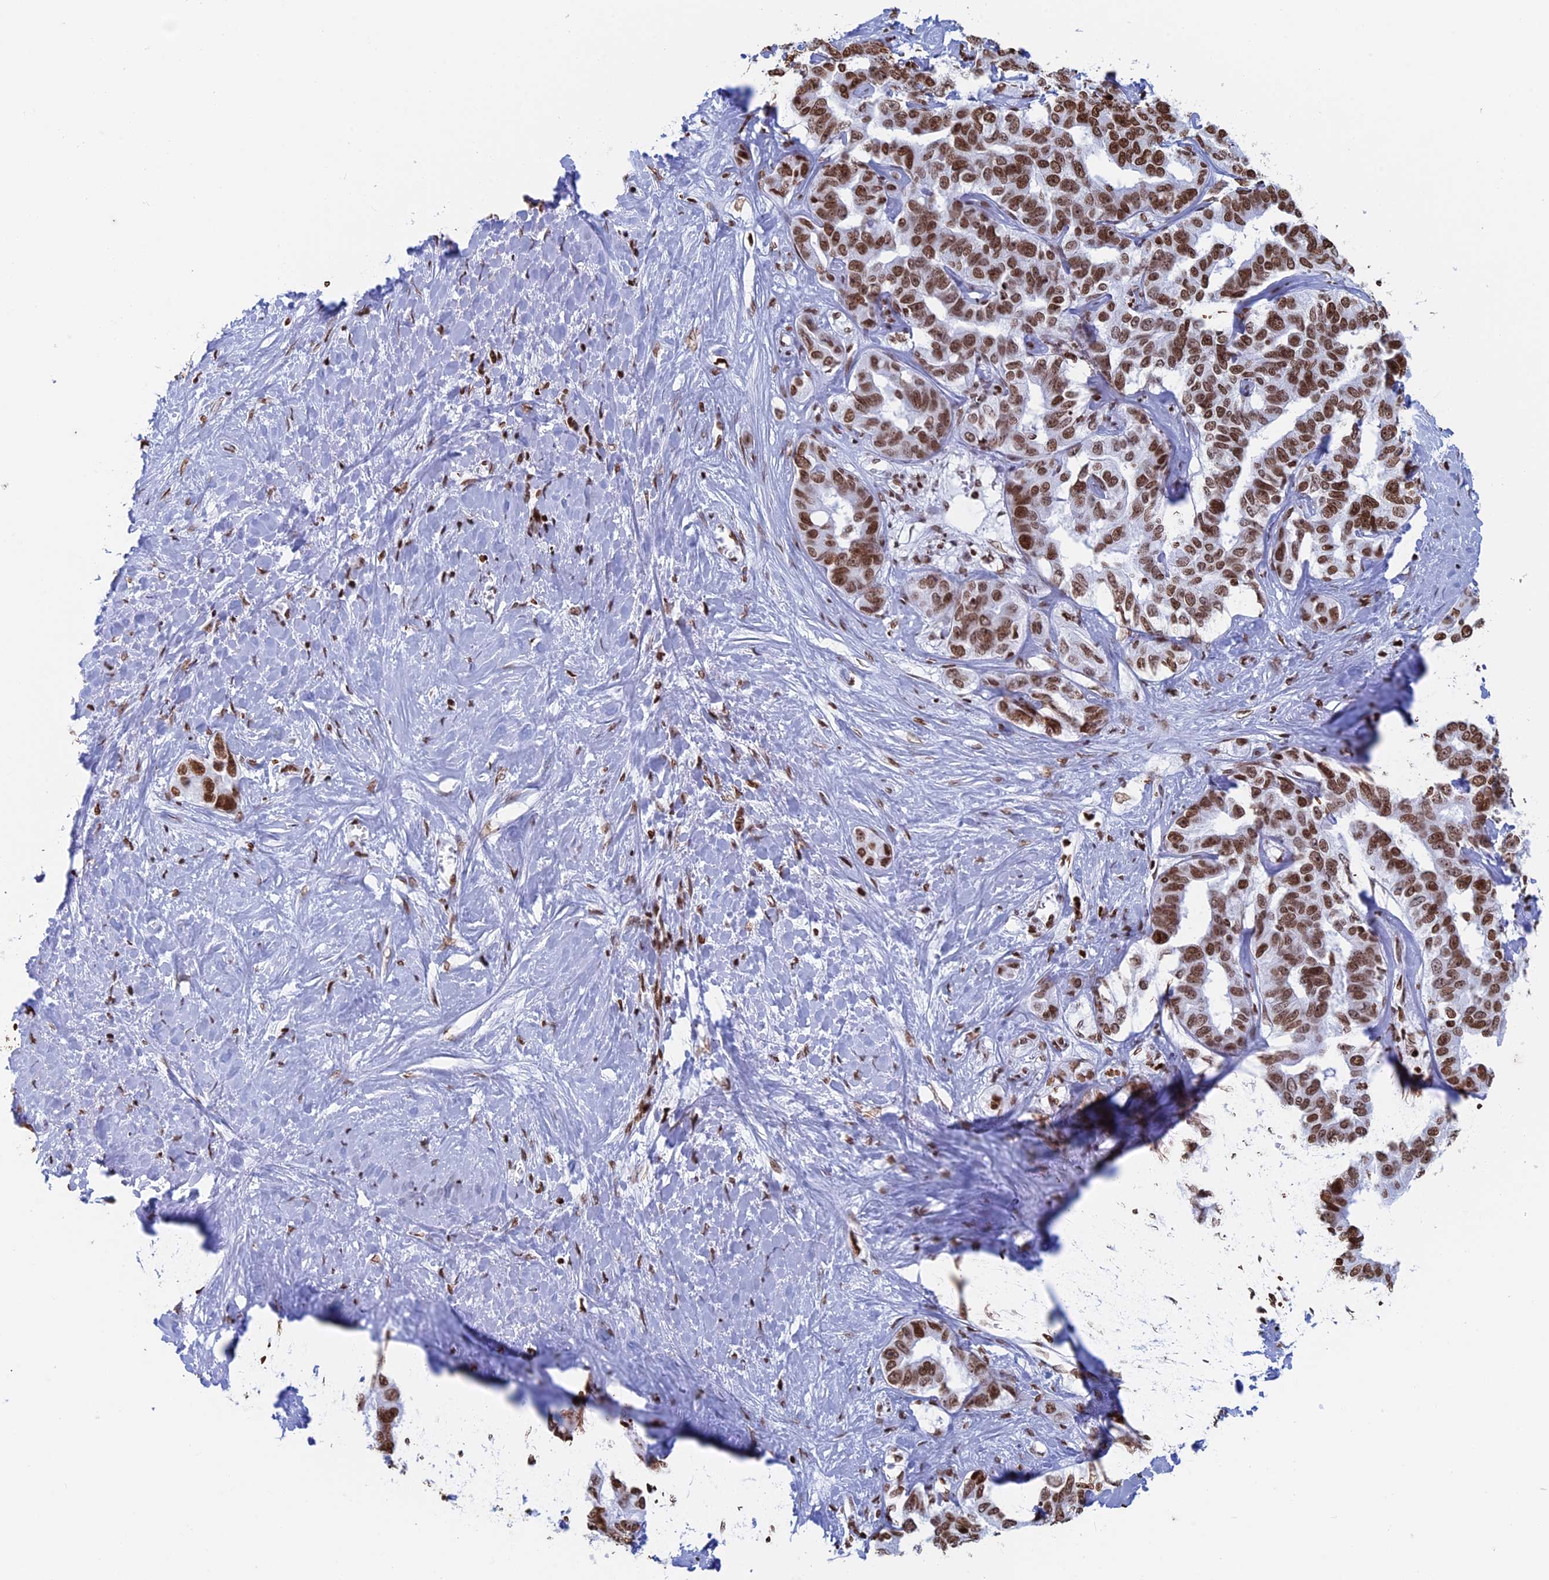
{"staining": {"intensity": "moderate", "quantity": ">75%", "location": "nuclear"}, "tissue": "liver cancer", "cell_type": "Tumor cells", "image_type": "cancer", "snomed": [{"axis": "morphology", "description": "Cholangiocarcinoma"}, {"axis": "topography", "description": "Liver"}], "caption": "High-magnification brightfield microscopy of liver cancer stained with DAB (3,3'-diaminobenzidine) (brown) and counterstained with hematoxylin (blue). tumor cells exhibit moderate nuclear staining is identified in approximately>75% of cells.", "gene": "APOBEC3A", "patient": {"sex": "male", "age": 59}}